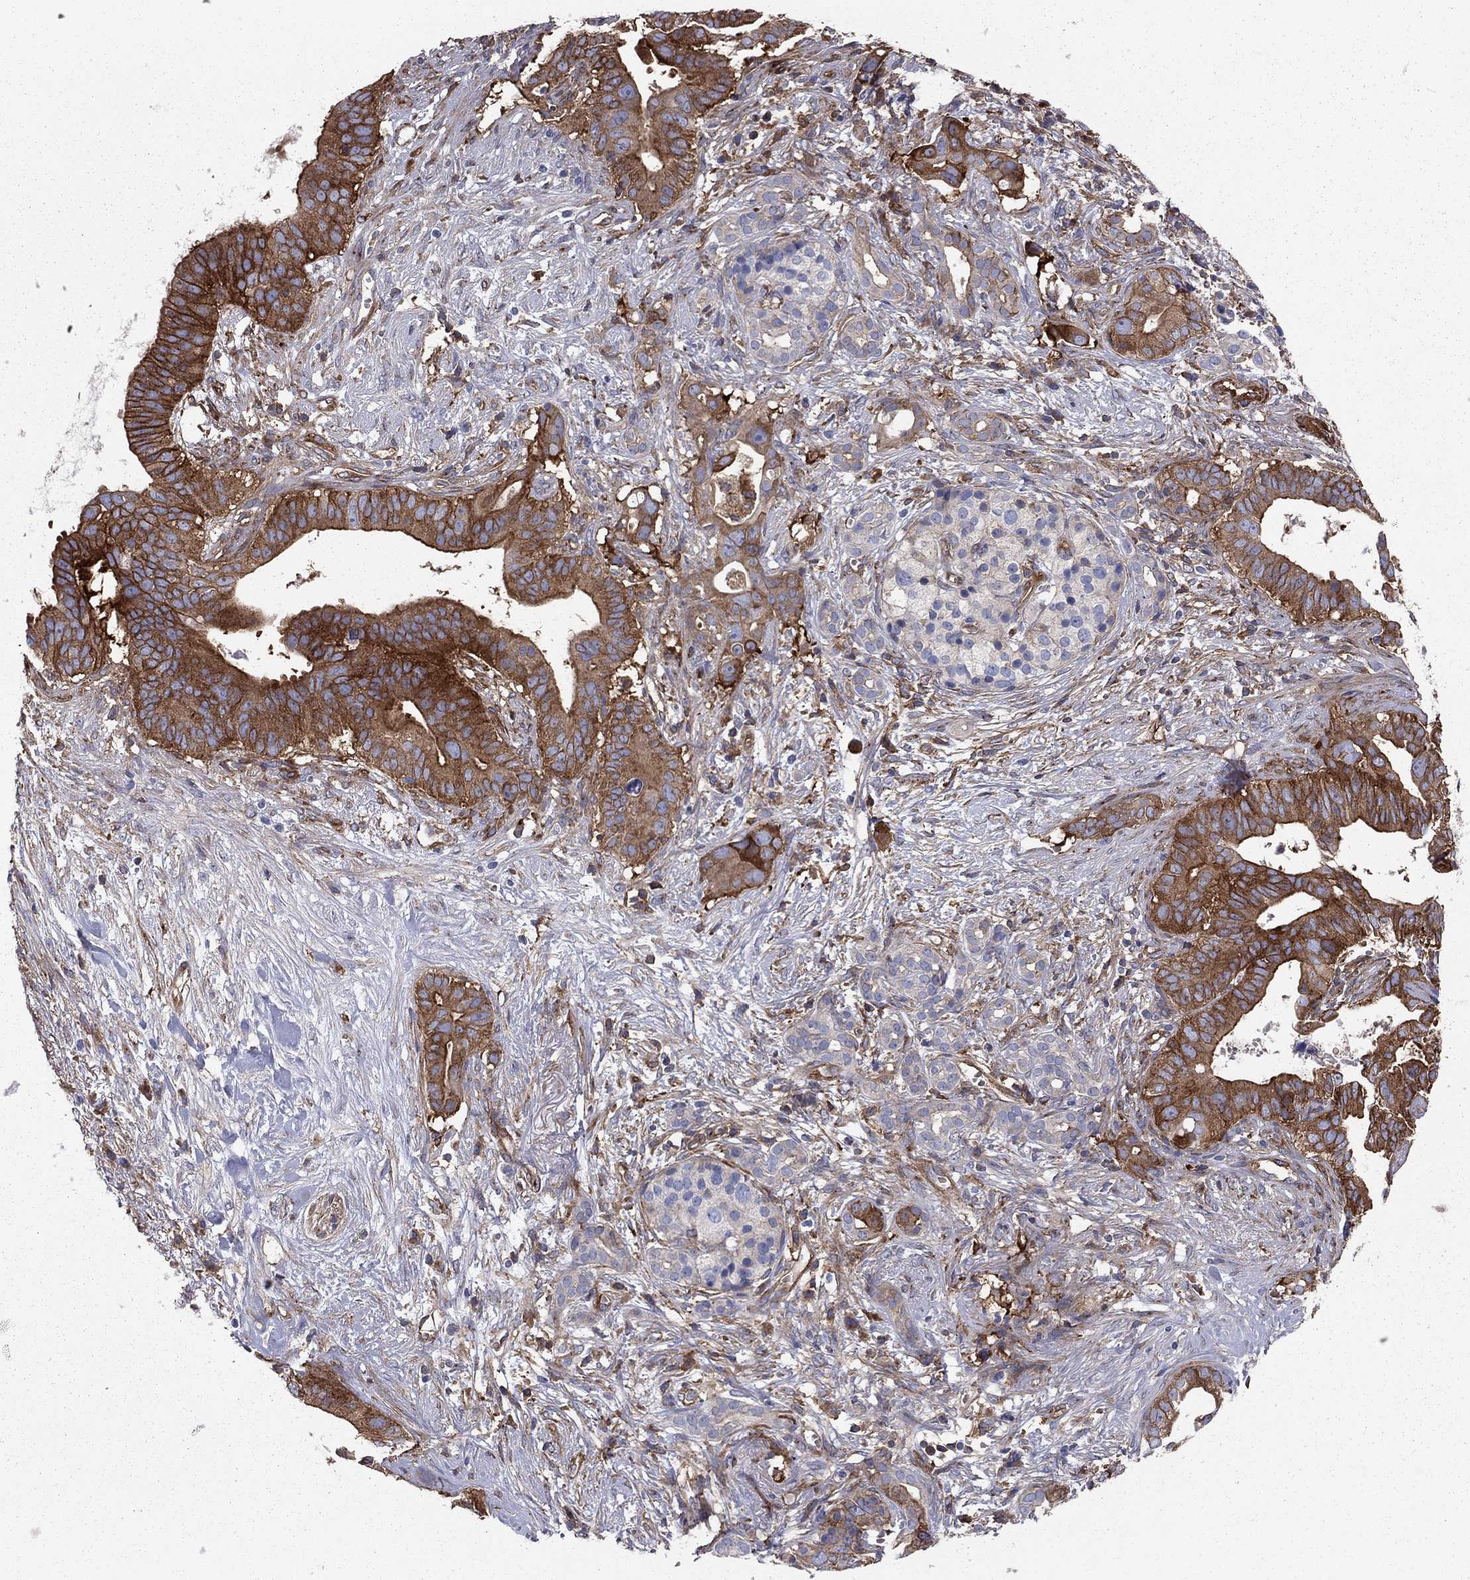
{"staining": {"intensity": "strong", "quantity": ">75%", "location": "cytoplasmic/membranous"}, "tissue": "pancreatic cancer", "cell_type": "Tumor cells", "image_type": "cancer", "snomed": [{"axis": "morphology", "description": "Adenocarcinoma, NOS"}, {"axis": "topography", "description": "Pancreas"}], "caption": "A brown stain shows strong cytoplasmic/membranous positivity of a protein in pancreatic cancer (adenocarcinoma) tumor cells.", "gene": "EHBP1L1", "patient": {"sex": "male", "age": 61}}